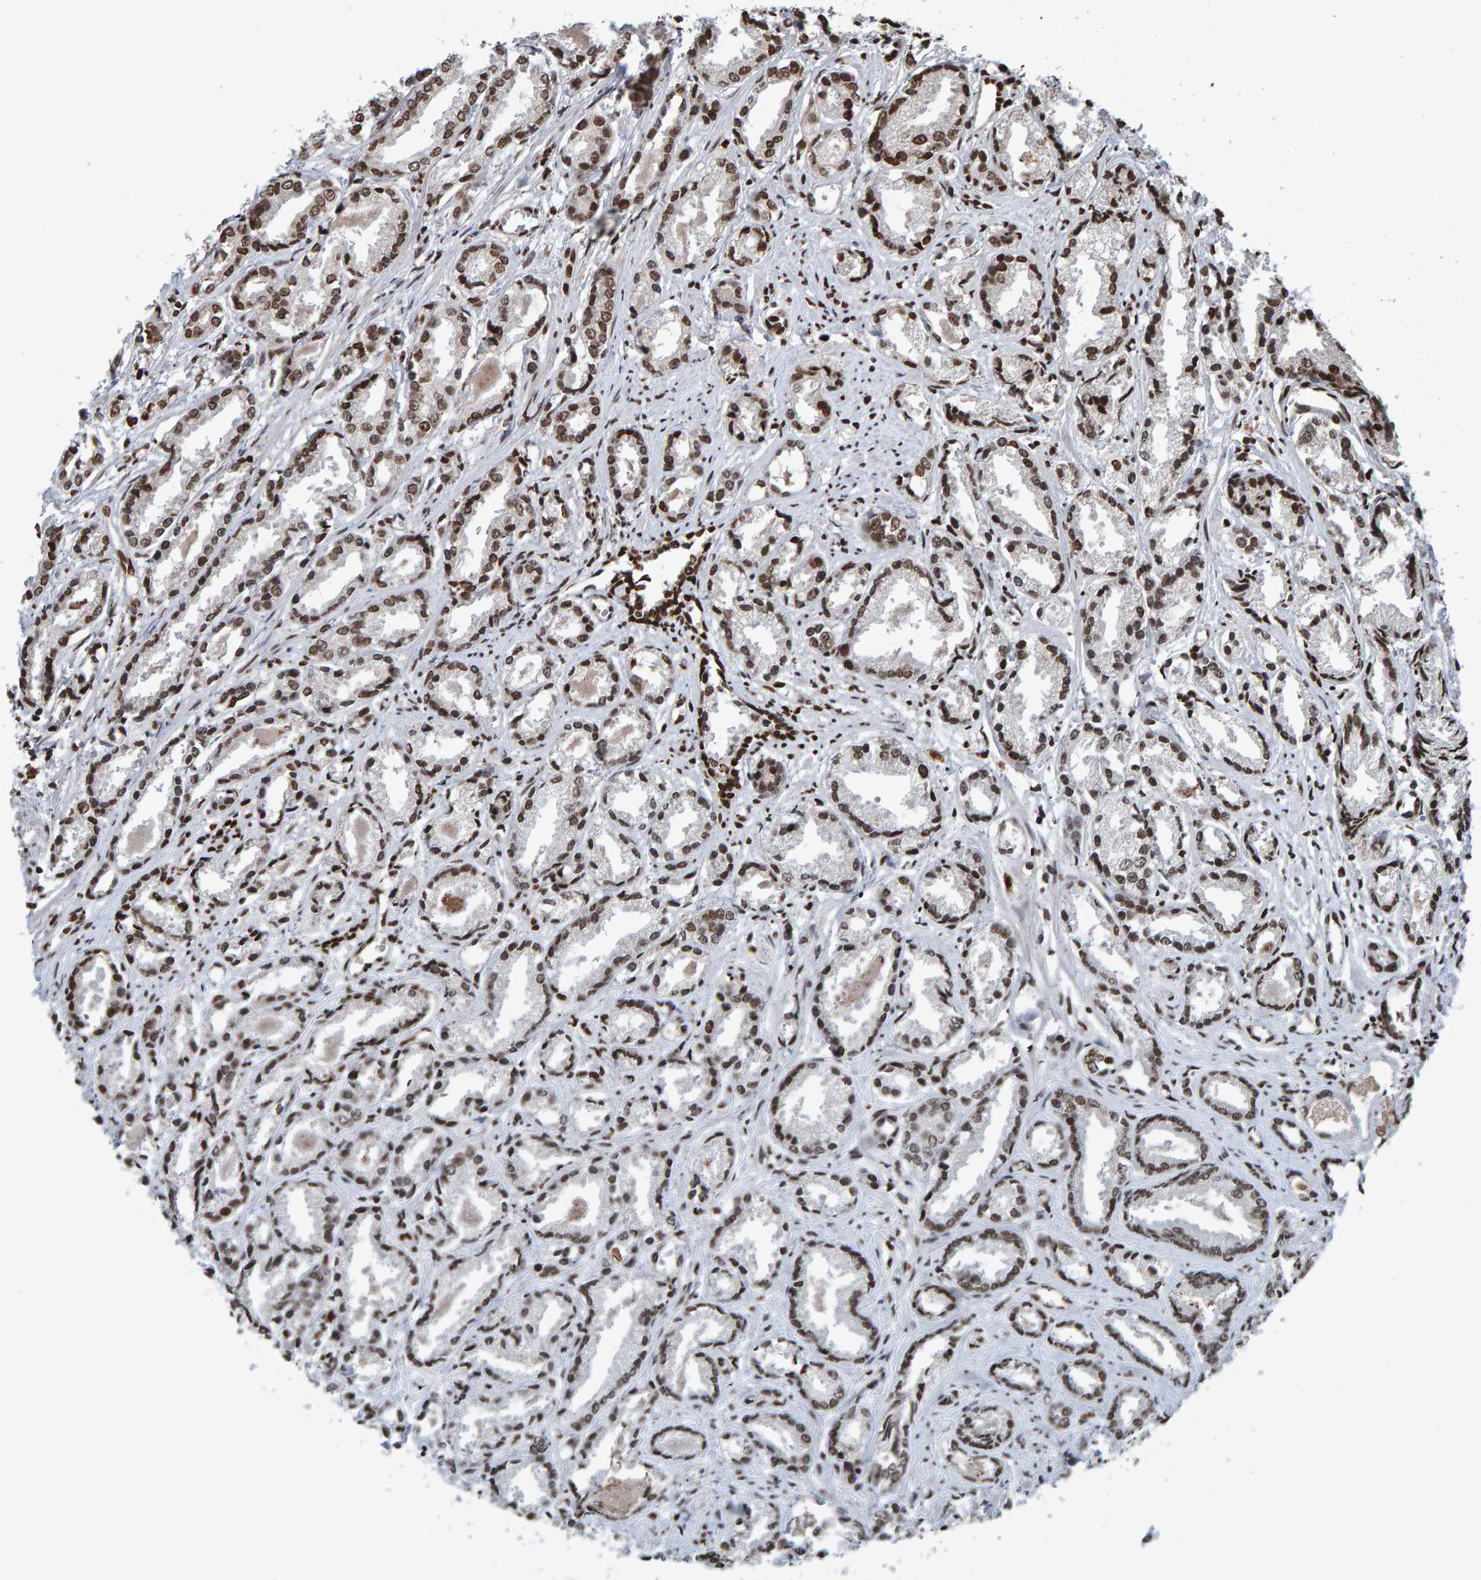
{"staining": {"intensity": "moderate", "quantity": "25%-75%", "location": "nuclear"}, "tissue": "prostate cancer", "cell_type": "Tumor cells", "image_type": "cancer", "snomed": [{"axis": "morphology", "description": "Adenocarcinoma, Low grade"}, {"axis": "topography", "description": "Prostate"}], "caption": "Immunohistochemistry (IHC) (DAB) staining of adenocarcinoma (low-grade) (prostate) shows moderate nuclear protein staining in approximately 25%-75% of tumor cells.", "gene": "H2AZ1", "patient": {"sex": "male", "age": 72}}